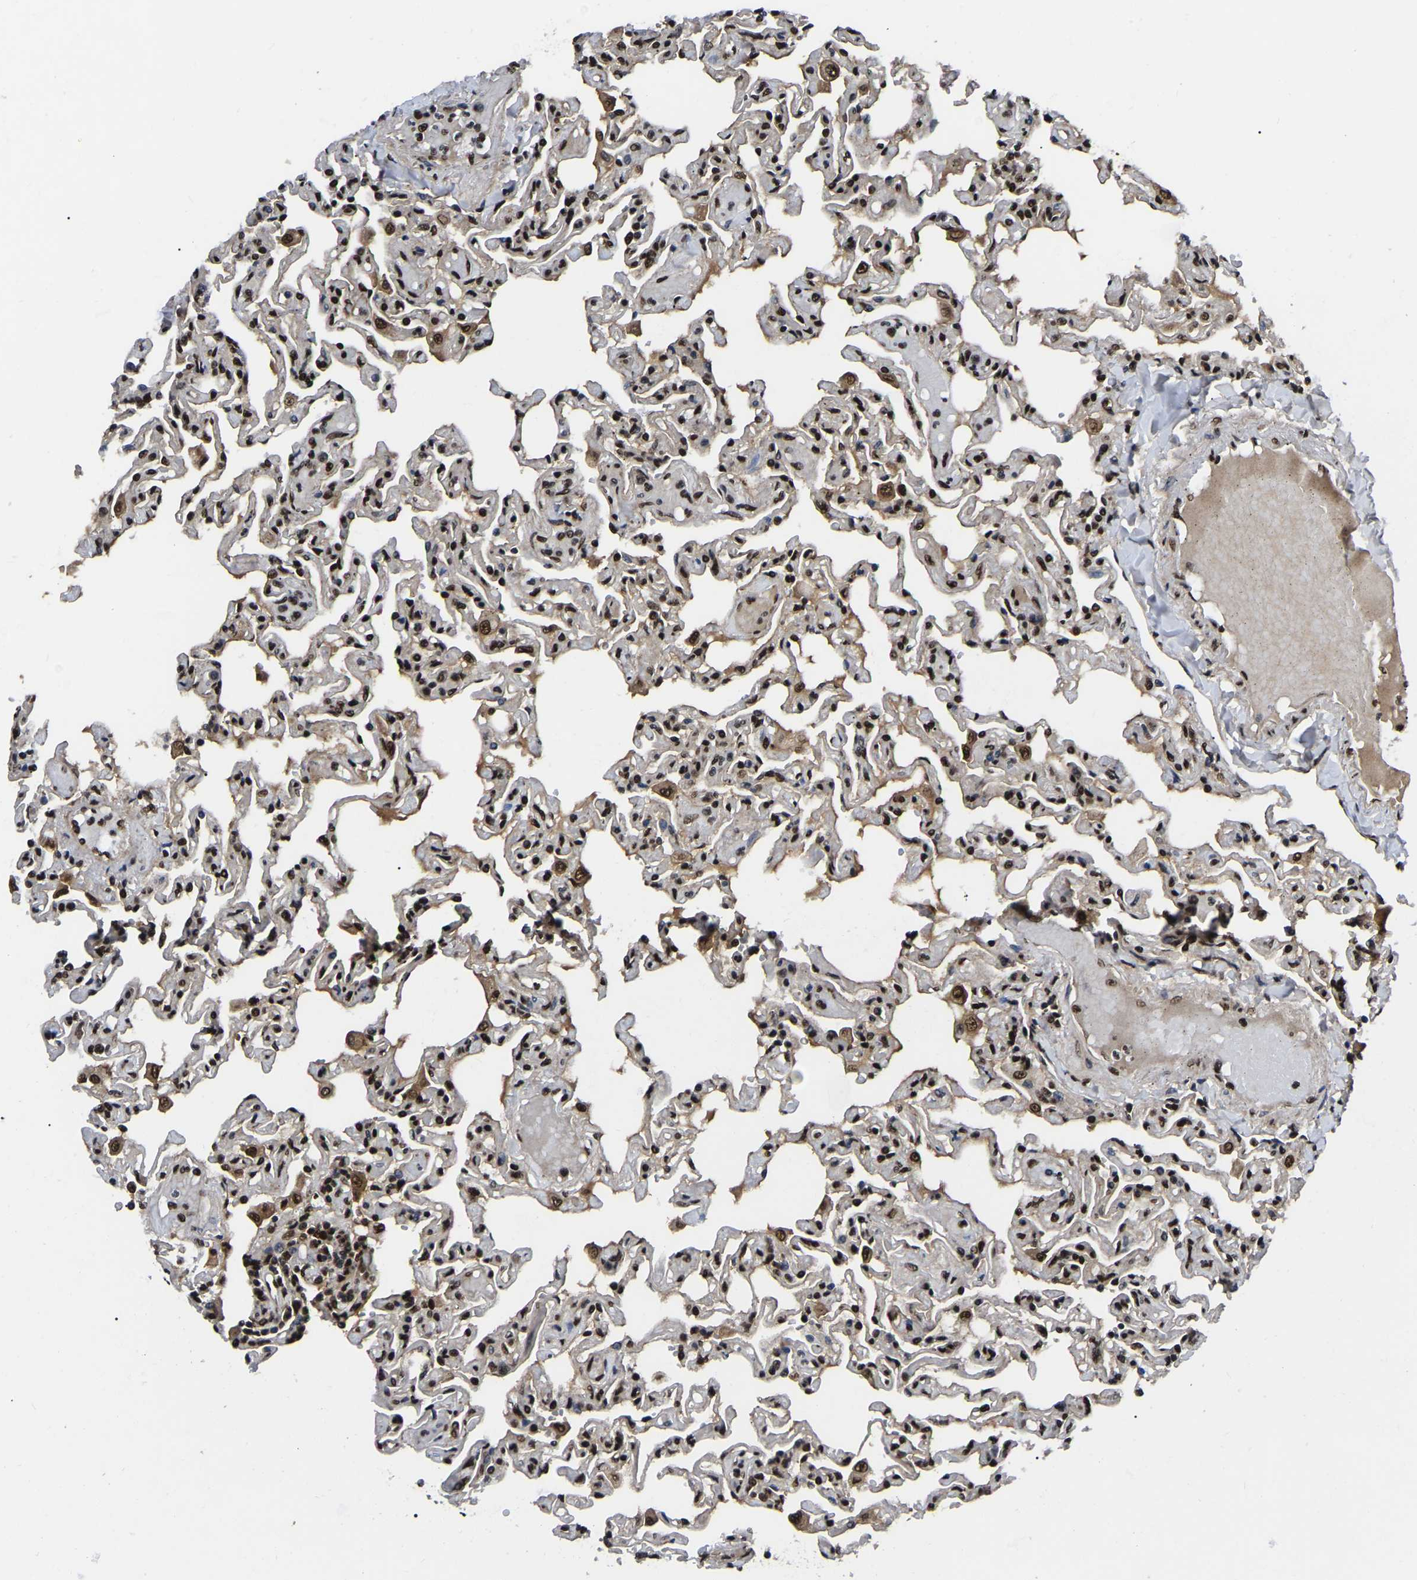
{"staining": {"intensity": "strong", "quantity": ">75%", "location": "nuclear"}, "tissue": "lung", "cell_type": "Alveolar cells", "image_type": "normal", "snomed": [{"axis": "morphology", "description": "Normal tissue, NOS"}, {"axis": "topography", "description": "Lung"}], "caption": "Alveolar cells show high levels of strong nuclear expression in approximately >75% of cells in benign human lung. (IHC, brightfield microscopy, high magnification).", "gene": "TRIM35", "patient": {"sex": "male", "age": 21}}